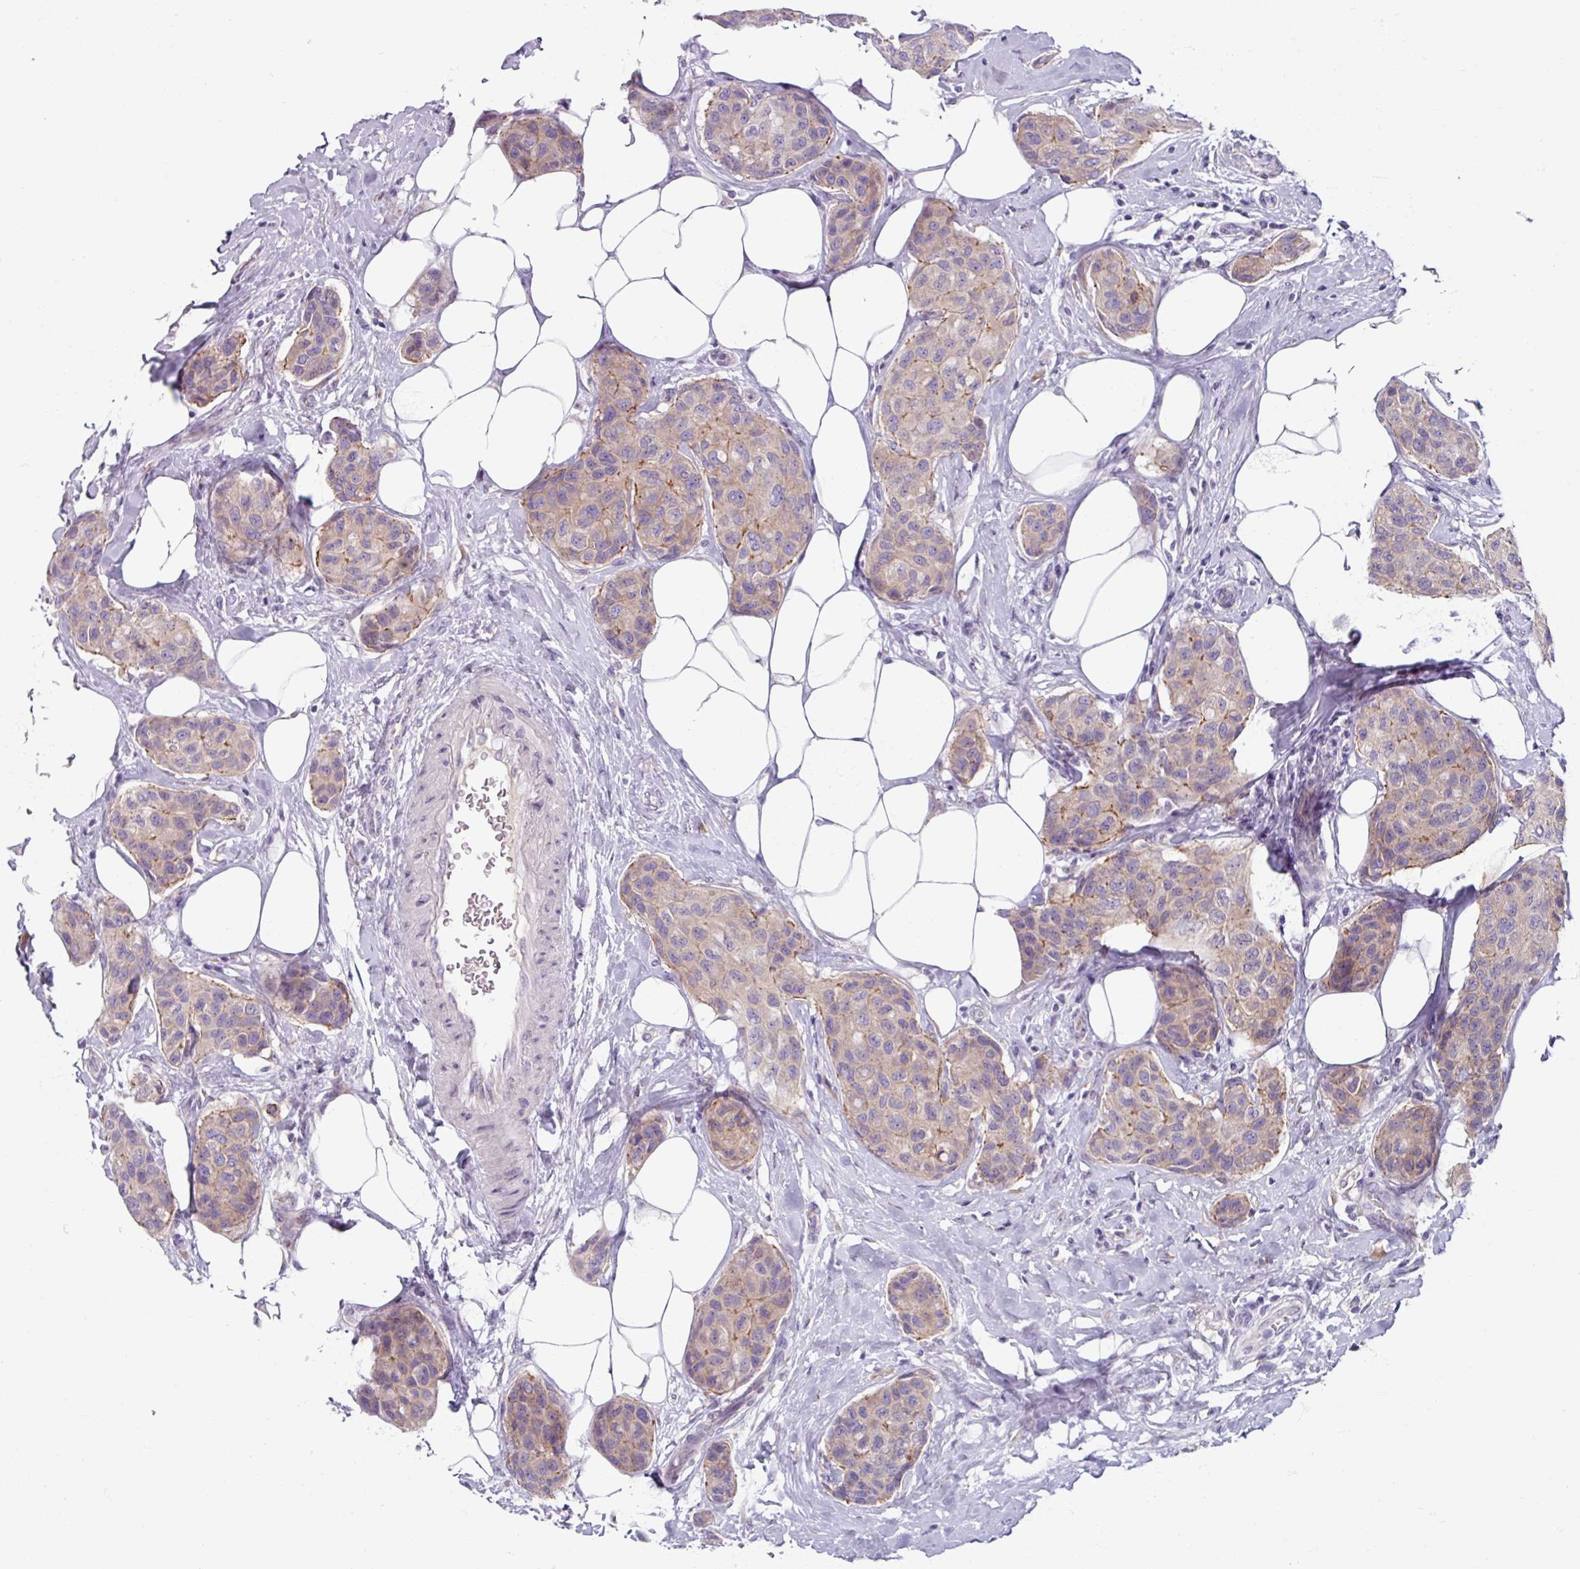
{"staining": {"intensity": "weak", "quantity": "25%-75%", "location": "cytoplasmic/membranous"}, "tissue": "breast cancer", "cell_type": "Tumor cells", "image_type": "cancer", "snomed": [{"axis": "morphology", "description": "Duct carcinoma"}, {"axis": "topography", "description": "Breast"}, {"axis": "topography", "description": "Lymph node"}], "caption": "Brown immunohistochemical staining in human breast infiltrating ductal carcinoma reveals weak cytoplasmic/membranous expression in approximately 25%-75% of tumor cells.", "gene": "SMIM11", "patient": {"sex": "female", "age": 80}}